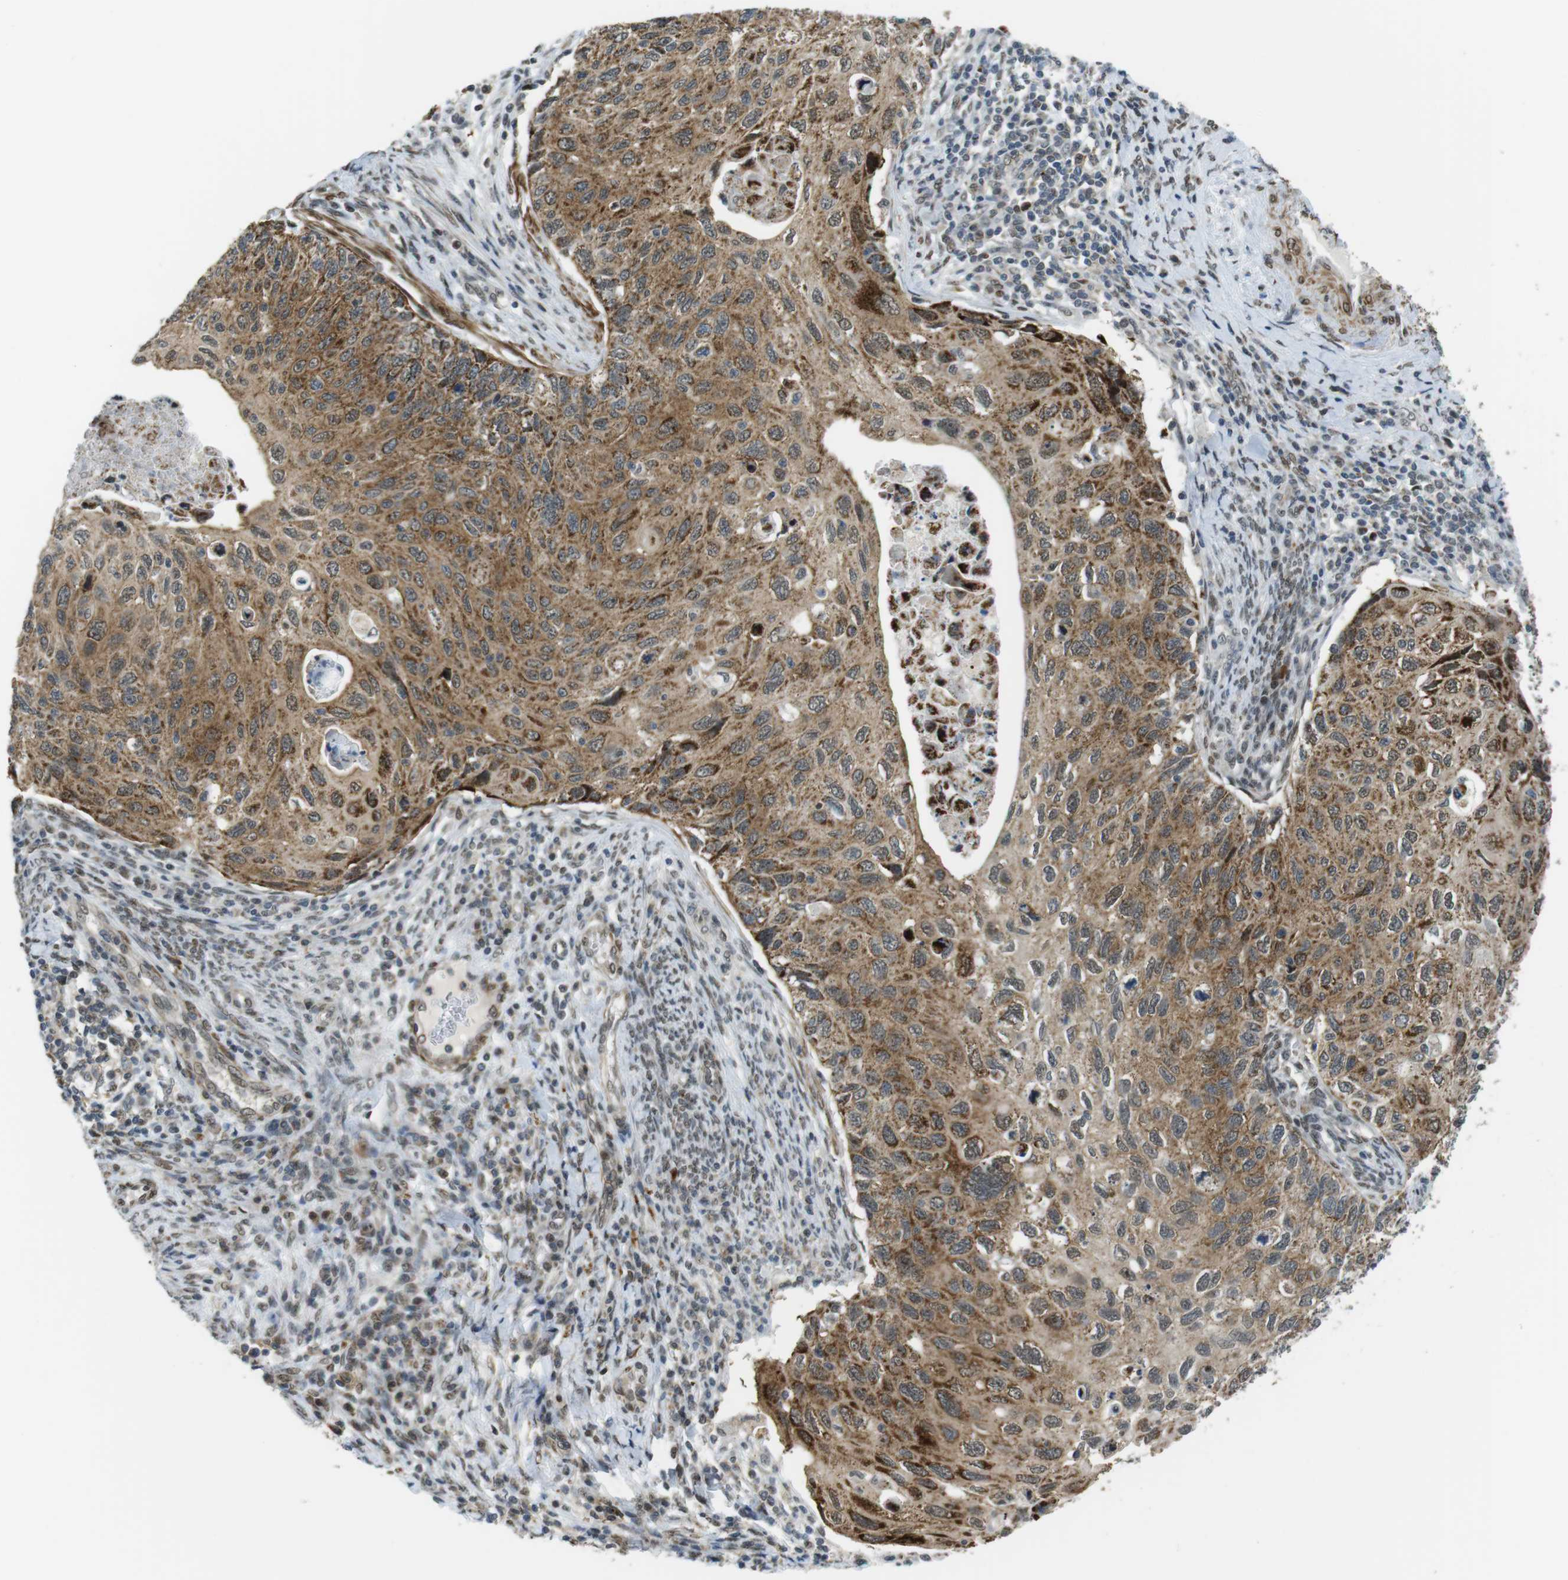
{"staining": {"intensity": "moderate", "quantity": ">75%", "location": "cytoplasmic/membranous"}, "tissue": "cervical cancer", "cell_type": "Tumor cells", "image_type": "cancer", "snomed": [{"axis": "morphology", "description": "Squamous cell carcinoma, NOS"}, {"axis": "topography", "description": "Cervix"}], "caption": "The photomicrograph displays immunohistochemical staining of squamous cell carcinoma (cervical). There is moderate cytoplasmic/membranous expression is identified in approximately >75% of tumor cells. (brown staining indicates protein expression, while blue staining denotes nuclei).", "gene": "USP7", "patient": {"sex": "female", "age": 70}}